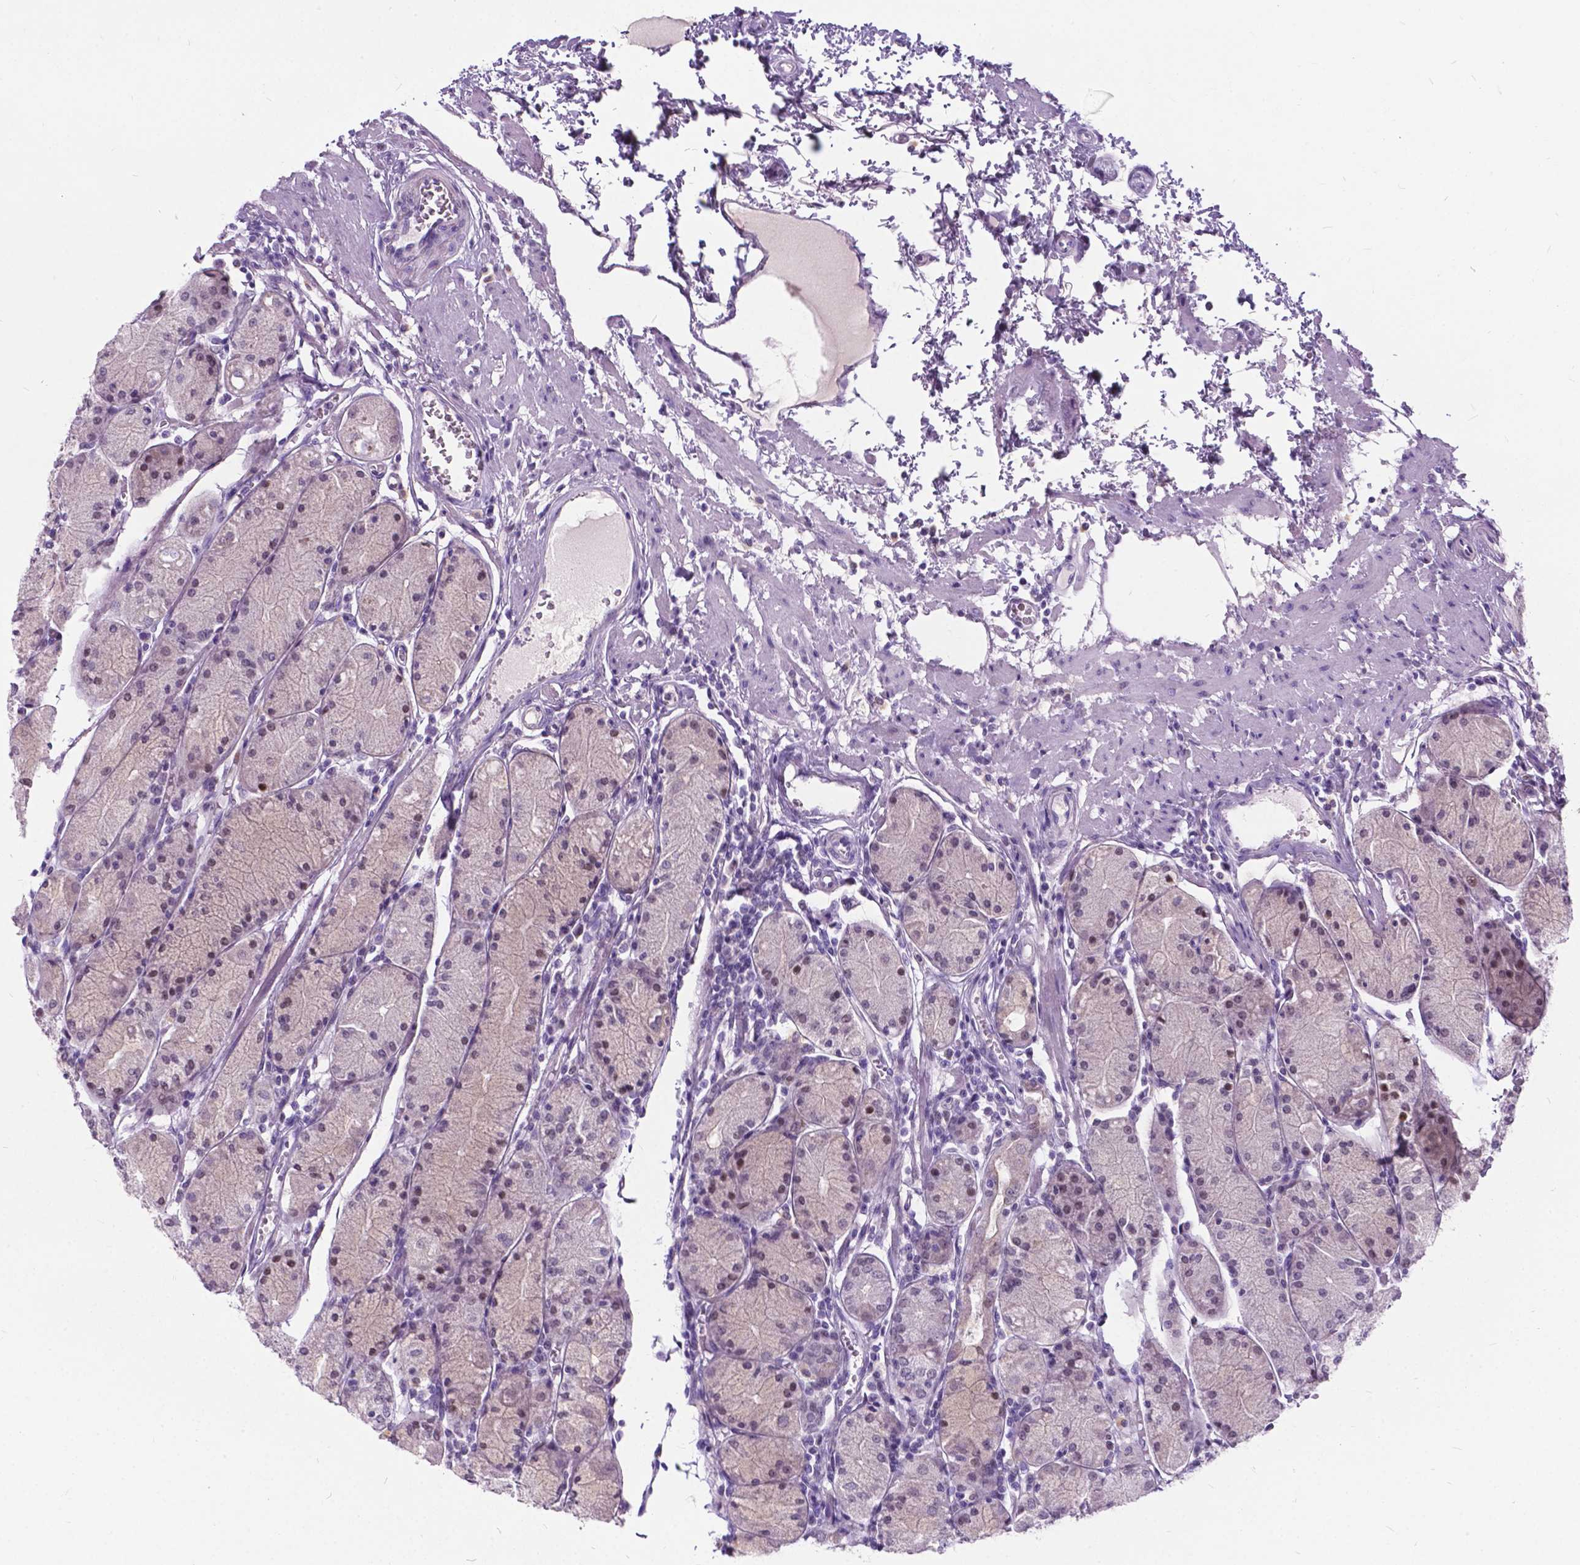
{"staining": {"intensity": "weak", "quantity": "<25%", "location": "nuclear"}, "tissue": "stomach", "cell_type": "Glandular cells", "image_type": "normal", "snomed": [{"axis": "morphology", "description": "Normal tissue, NOS"}, {"axis": "topography", "description": "Stomach, upper"}], "caption": "This histopathology image is of benign stomach stained with immunohistochemistry (IHC) to label a protein in brown with the nuclei are counter-stained blue. There is no positivity in glandular cells. (Immunohistochemistry (ihc), brightfield microscopy, high magnification).", "gene": "BSND", "patient": {"sex": "male", "age": 69}}